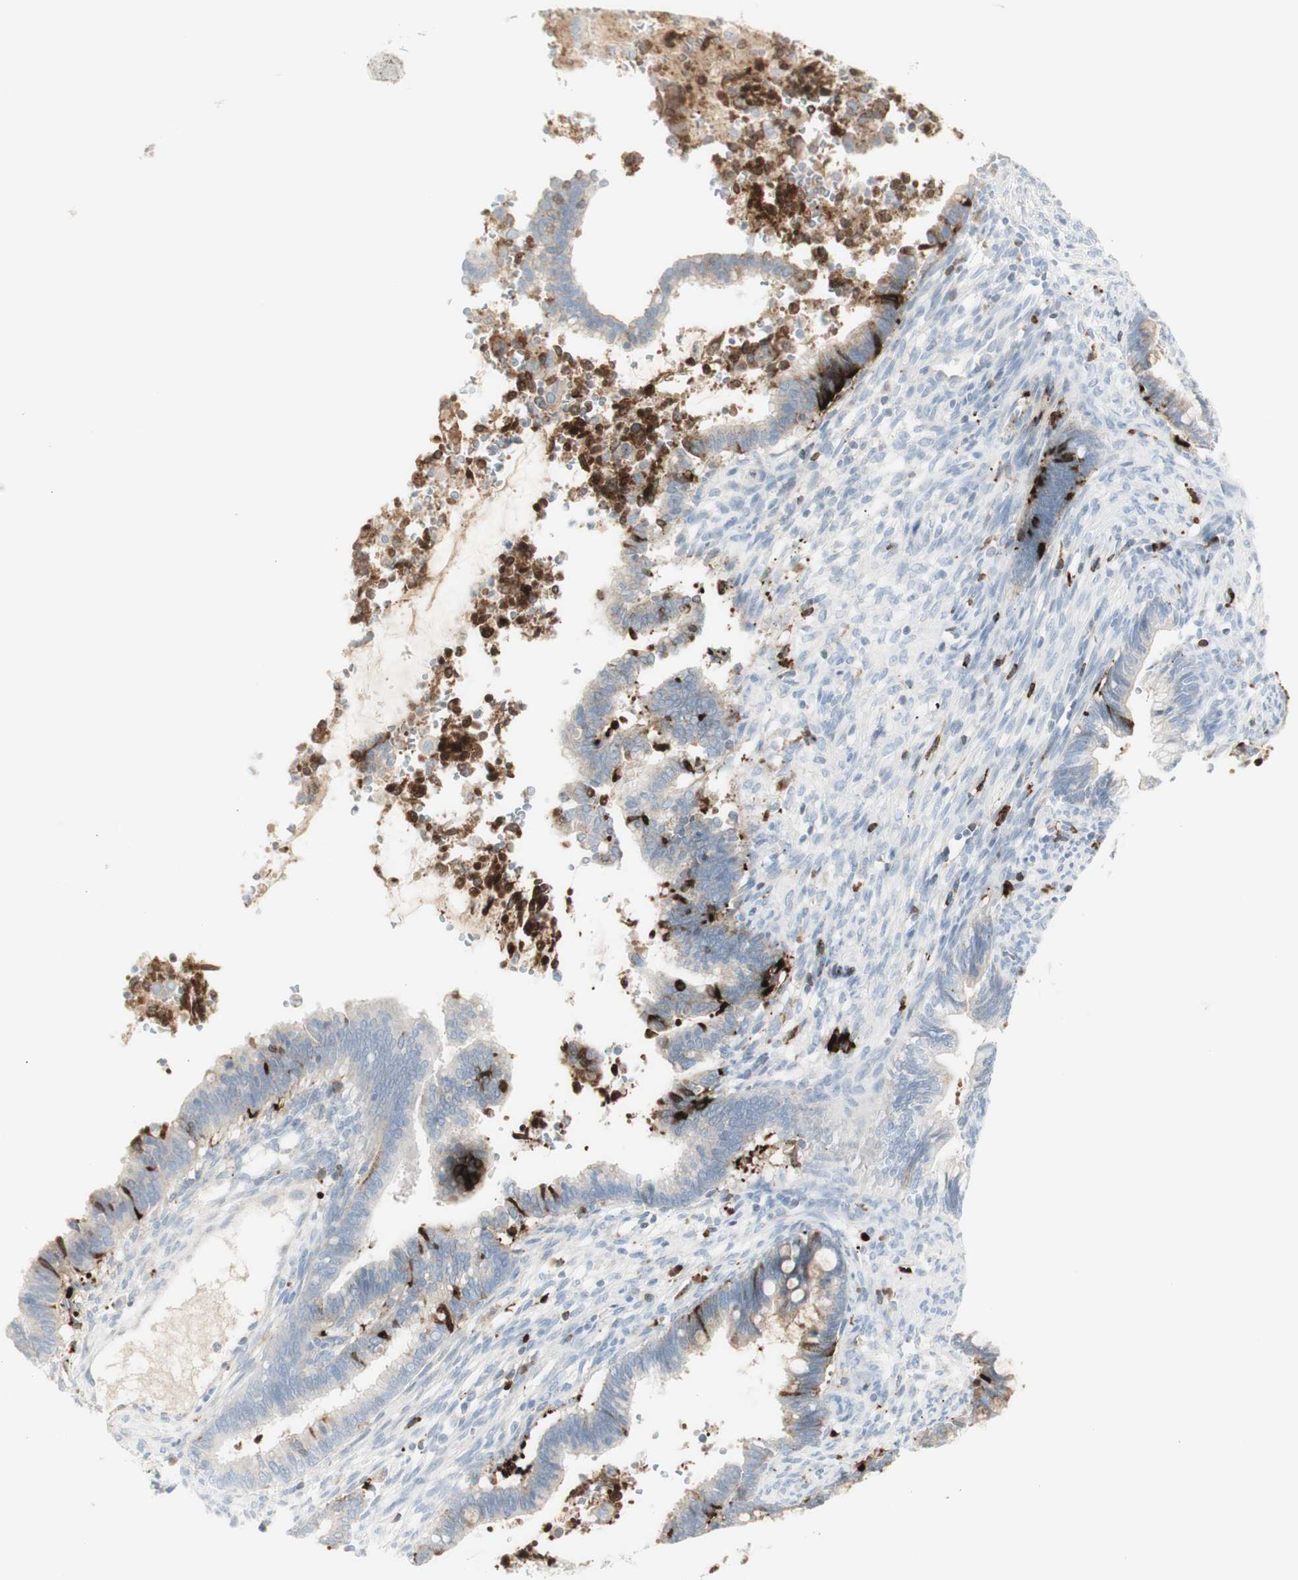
{"staining": {"intensity": "strong", "quantity": "<25%", "location": "cytoplasmic/membranous"}, "tissue": "cervical cancer", "cell_type": "Tumor cells", "image_type": "cancer", "snomed": [{"axis": "morphology", "description": "Adenocarcinoma, NOS"}, {"axis": "topography", "description": "Cervix"}], "caption": "Protein staining of cervical adenocarcinoma tissue reveals strong cytoplasmic/membranous staining in about <25% of tumor cells.", "gene": "MDK", "patient": {"sex": "female", "age": 44}}